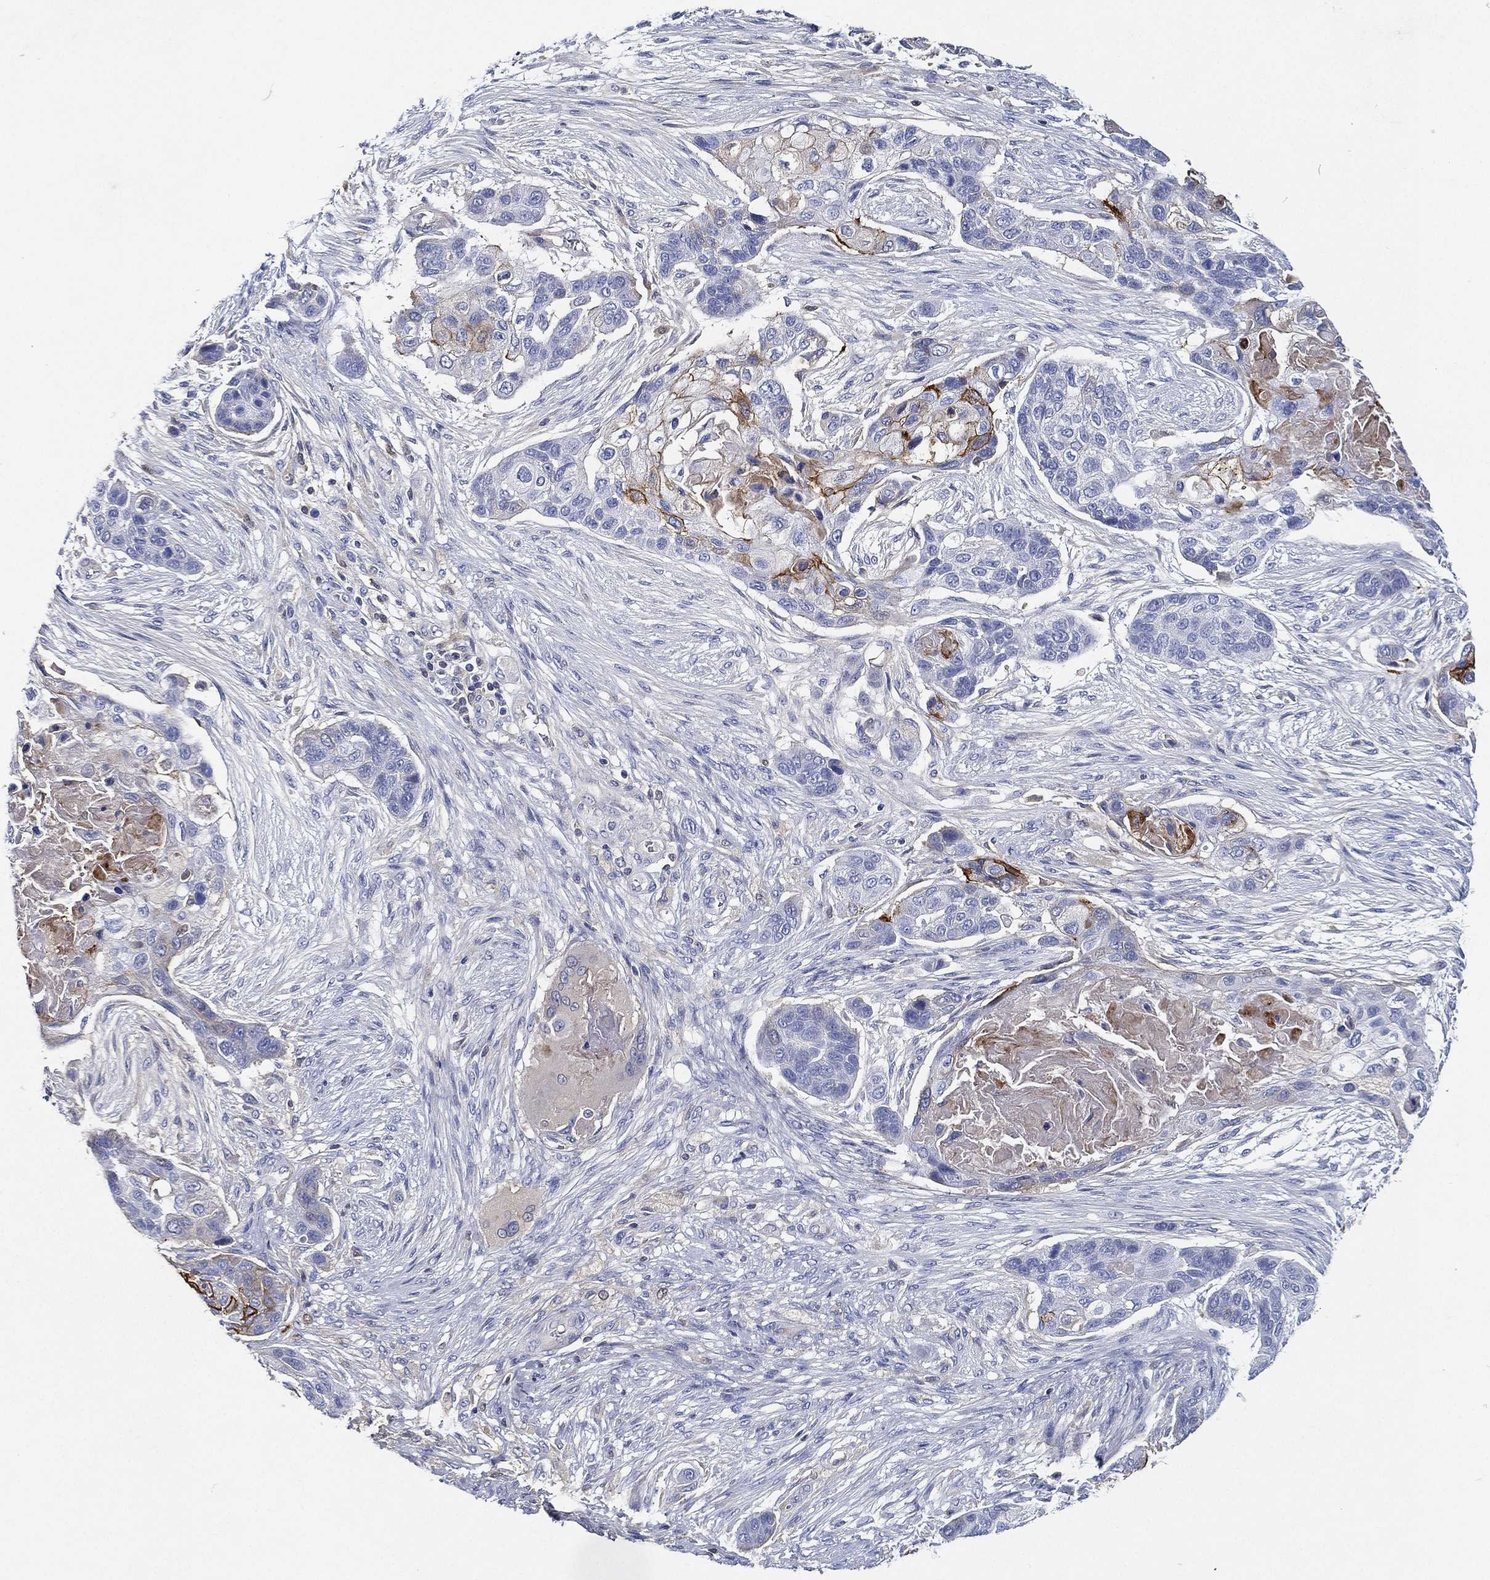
{"staining": {"intensity": "strong", "quantity": "<25%", "location": "cytoplasmic/membranous"}, "tissue": "lung cancer", "cell_type": "Tumor cells", "image_type": "cancer", "snomed": [{"axis": "morphology", "description": "Squamous cell carcinoma, NOS"}, {"axis": "topography", "description": "Lung"}], "caption": "Protein expression analysis of lung cancer (squamous cell carcinoma) exhibits strong cytoplasmic/membranous expression in approximately <25% of tumor cells. (Stains: DAB in brown, nuclei in blue, Microscopy: brightfield microscopy at high magnification).", "gene": "TMPRSS11D", "patient": {"sex": "male", "age": 69}}